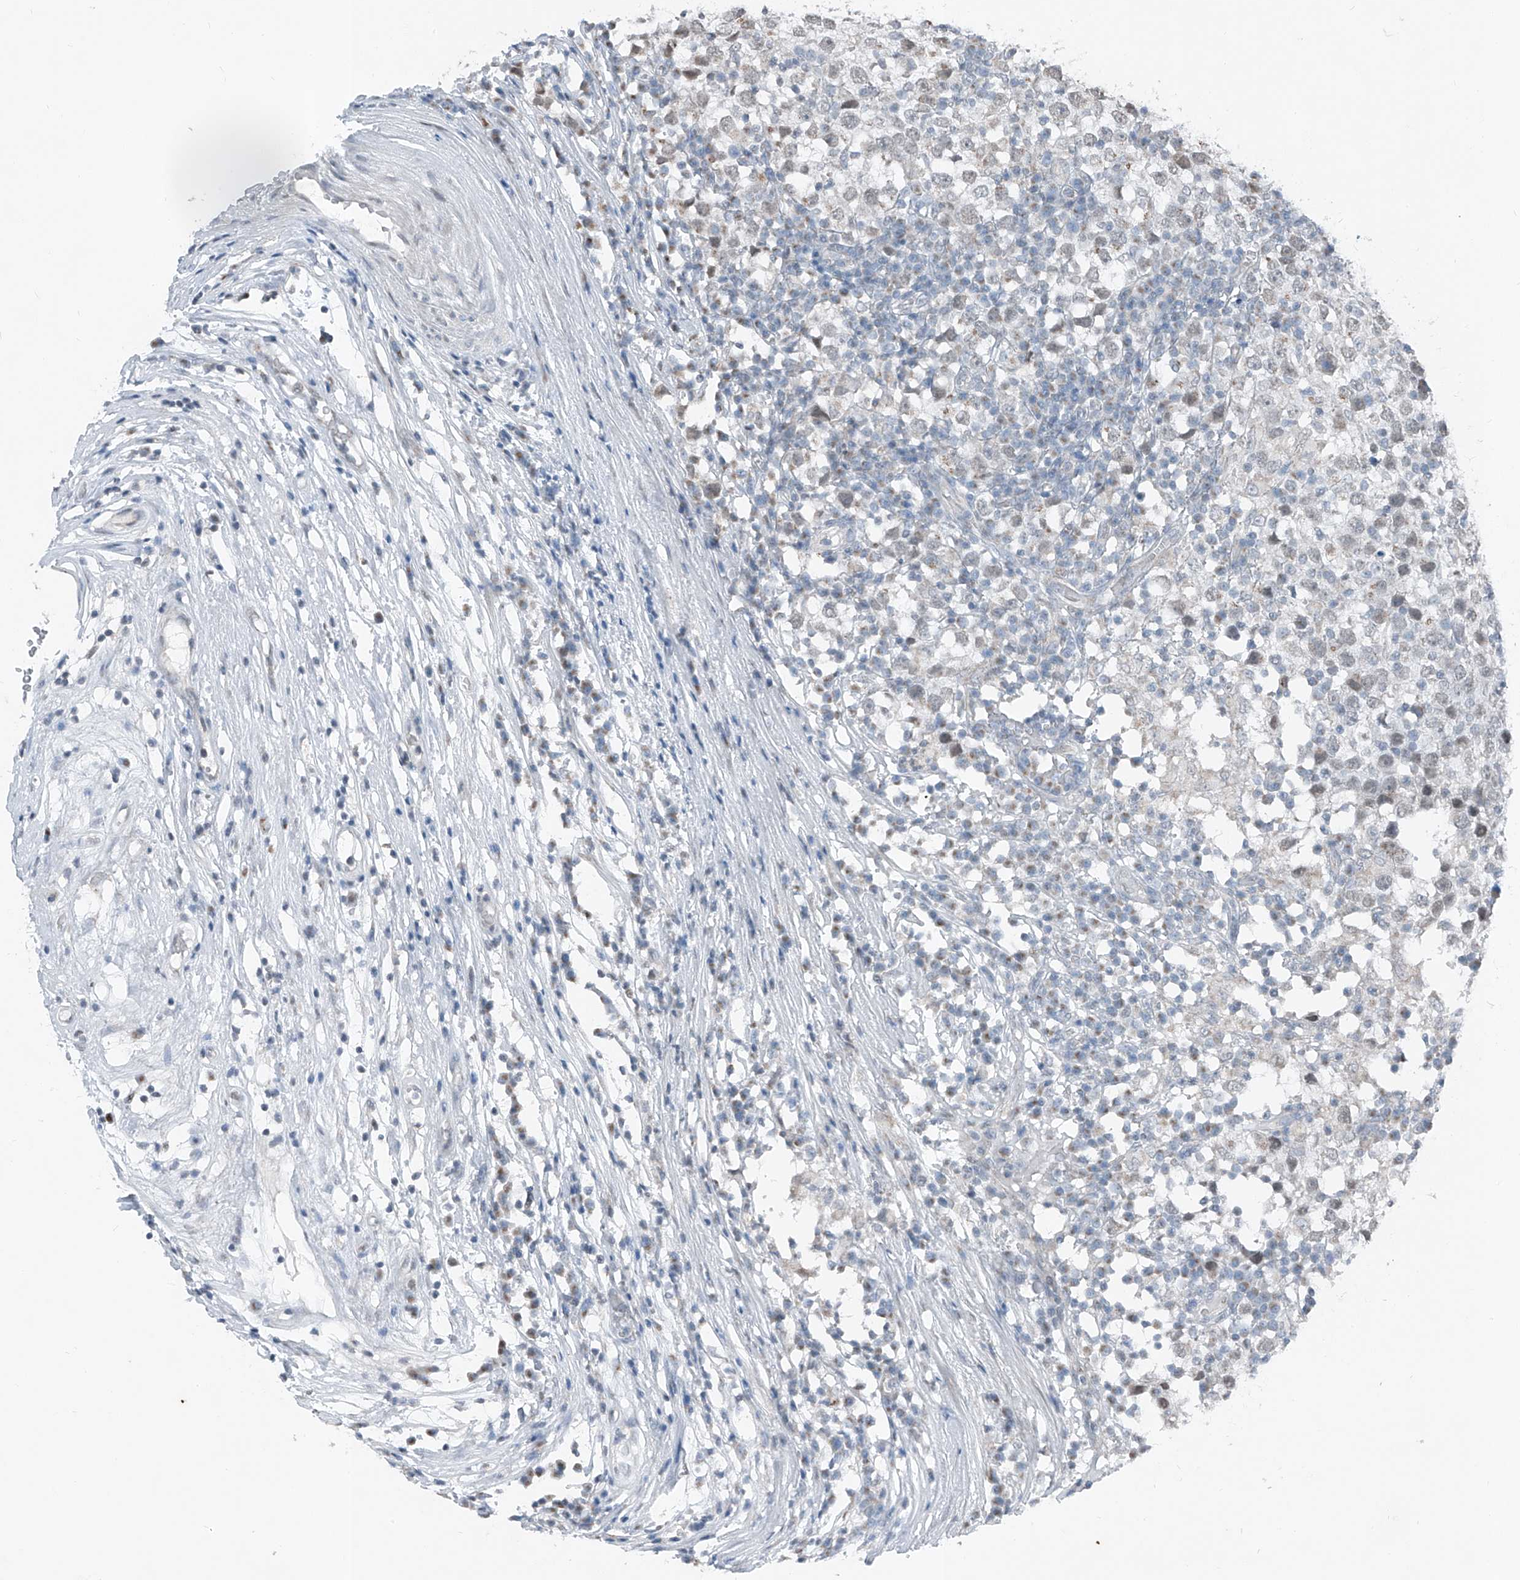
{"staining": {"intensity": "negative", "quantity": "none", "location": "none"}, "tissue": "testis cancer", "cell_type": "Tumor cells", "image_type": "cancer", "snomed": [{"axis": "morphology", "description": "Seminoma, NOS"}, {"axis": "topography", "description": "Testis"}], "caption": "Testis cancer was stained to show a protein in brown. There is no significant staining in tumor cells. (Stains: DAB (3,3'-diaminobenzidine) immunohistochemistry (IHC) with hematoxylin counter stain, Microscopy: brightfield microscopy at high magnification).", "gene": "DYRK1B", "patient": {"sex": "male", "age": 65}}